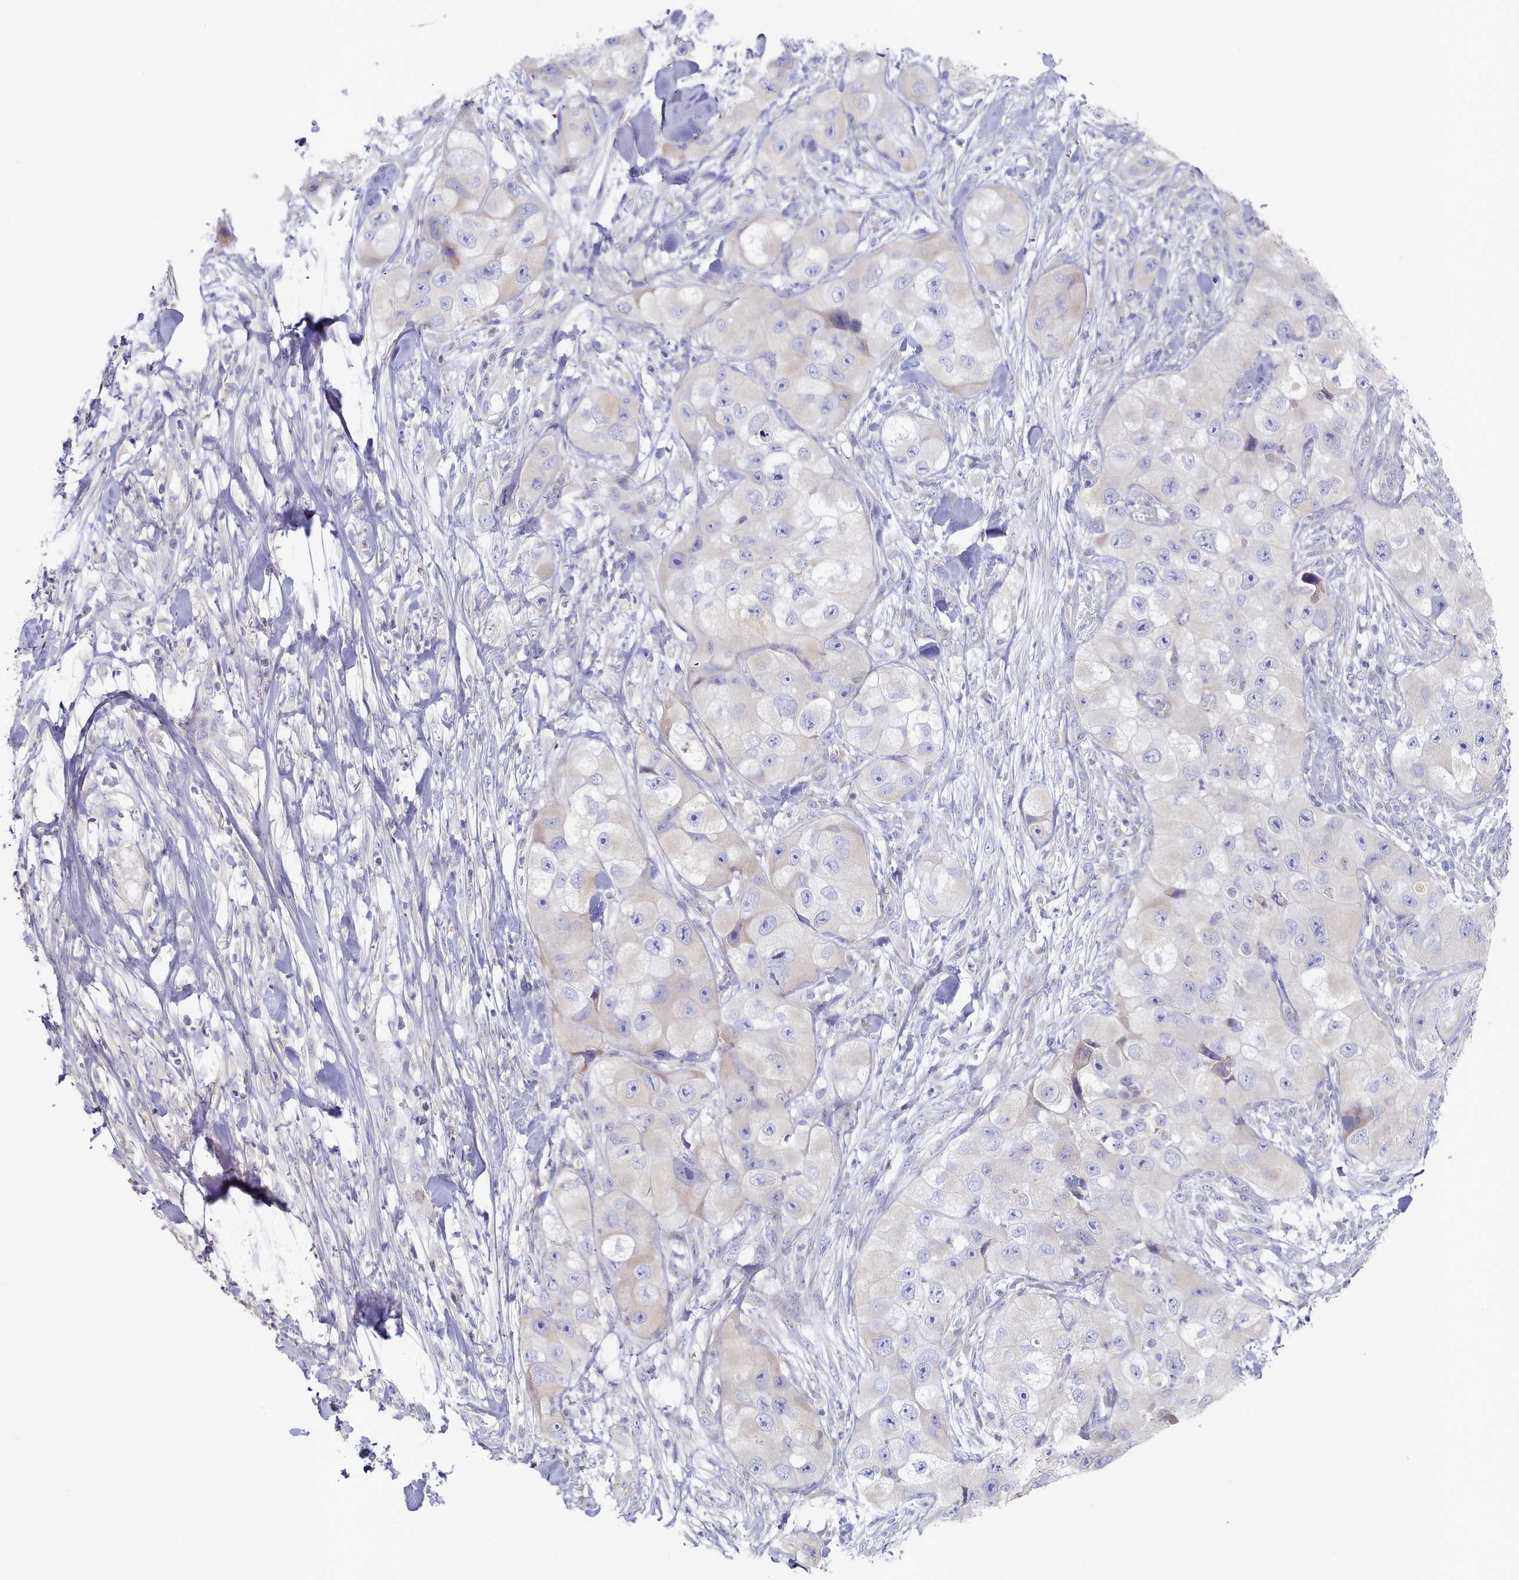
{"staining": {"intensity": "negative", "quantity": "none", "location": "none"}, "tissue": "skin cancer", "cell_type": "Tumor cells", "image_type": "cancer", "snomed": [{"axis": "morphology", "description": "Squamous cell carcinoma, NOS"}, {"axis": "topography", "description": "Skin"}, {"axis": "topography", "description": "Subcutis"}], "caption": "Human squamous cell carcinoma (skin) stained for a protein using IHC exhibits no expression in tumor cells.", "gene": "TYW1B", "patient": {"sex": "male", "age": 73}}